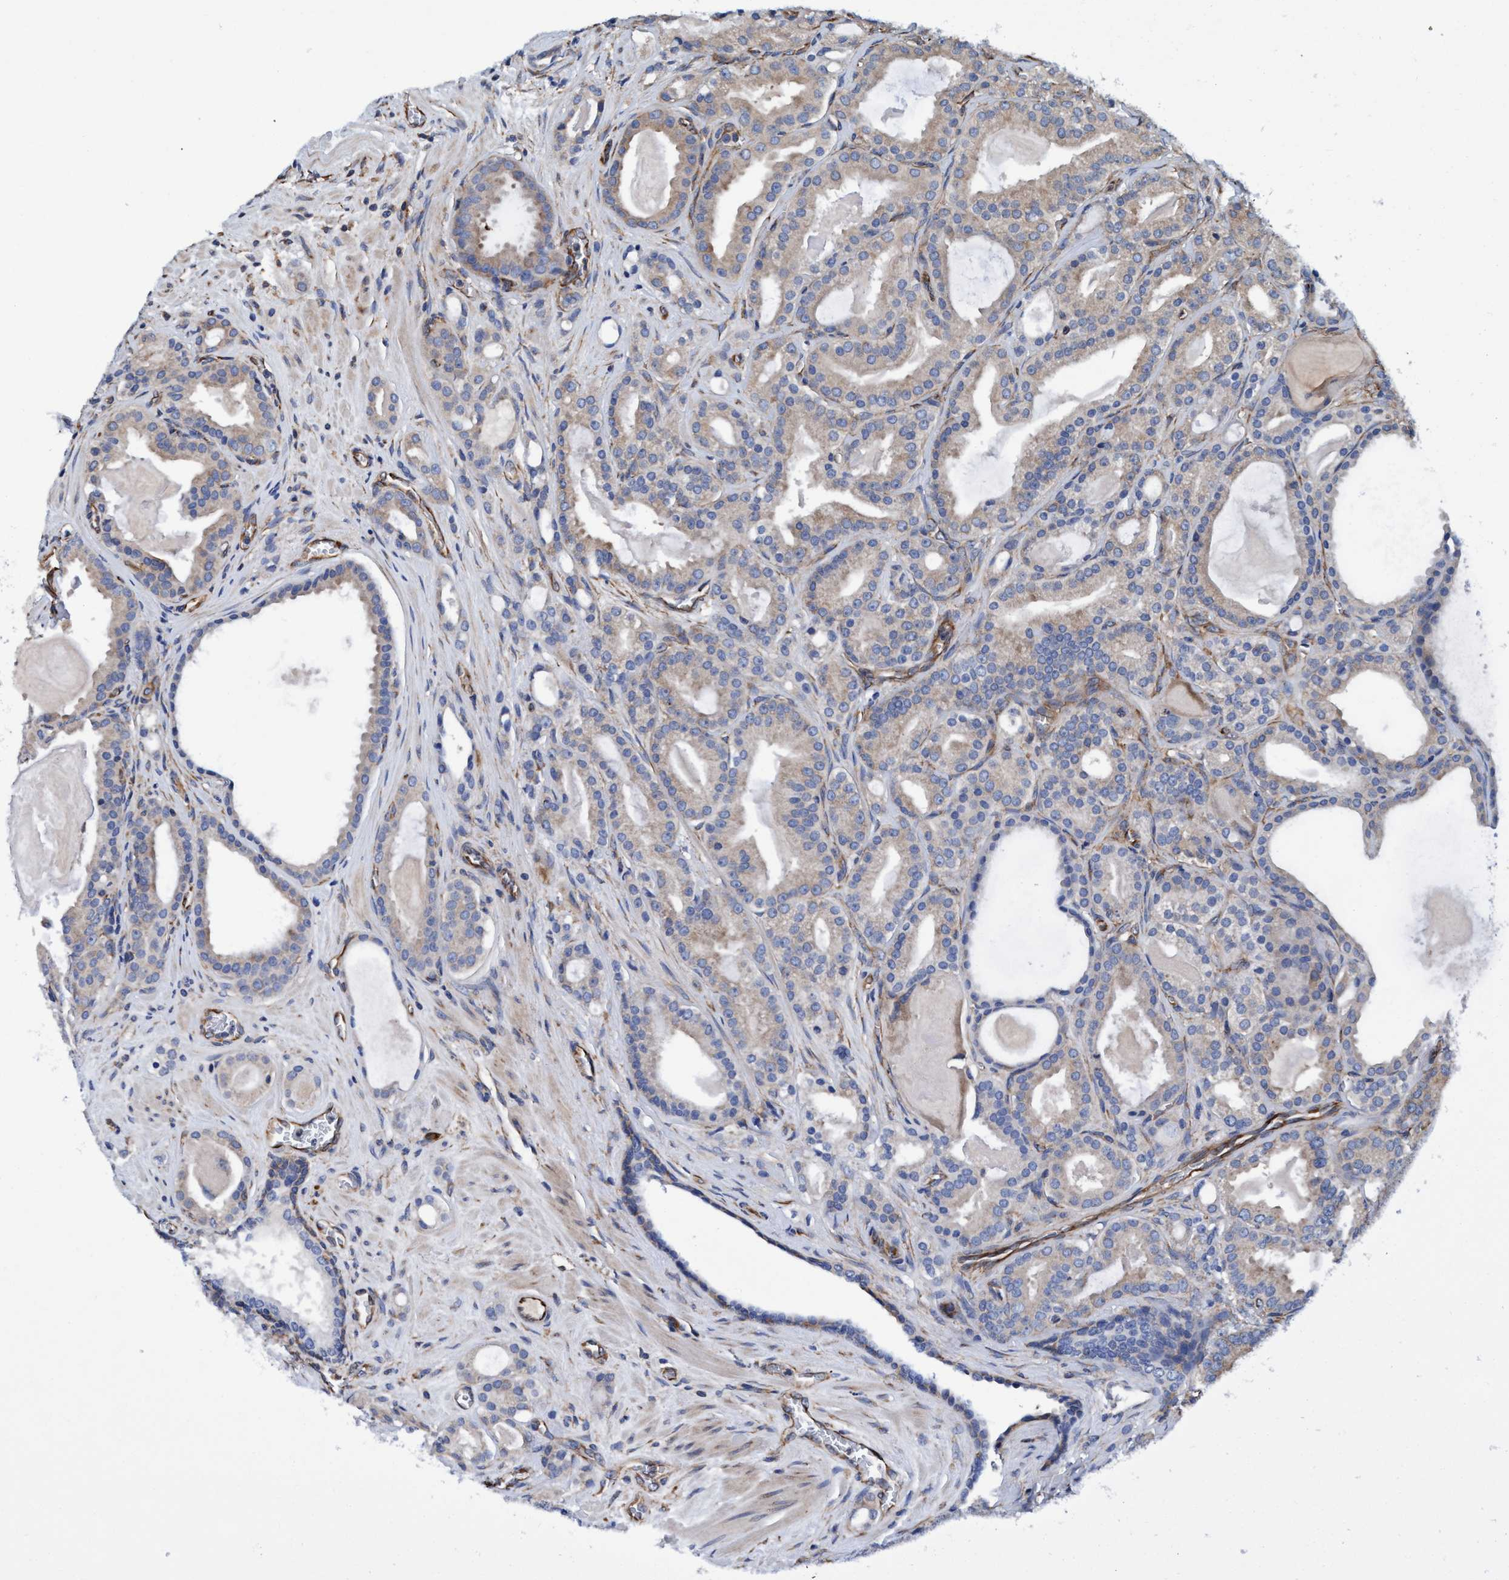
{"staining": {"intensity": "weak", "quantity": "25%-75%", "location": "cytoplasmic/membranous"}, "tissue": "prostate cancer", "cell_type": "Tumor cells", "image_type": "cancer", "snomed": [{"axis": "morphology", "description": "Adenocarcinoma, High grade"}, {"axis": "topography", "description": "Prostate"}], "caption": "This image exhibits immunohistochemistry (IHC) staining of human prostate cancer (high-grade adenocarcinoma), with low weak cytoplasmic/membranous staining in approximately 25%-75% of tumor cells.", "gene": "ENDOG", "patient": {"sex": "male", "age": 60}}